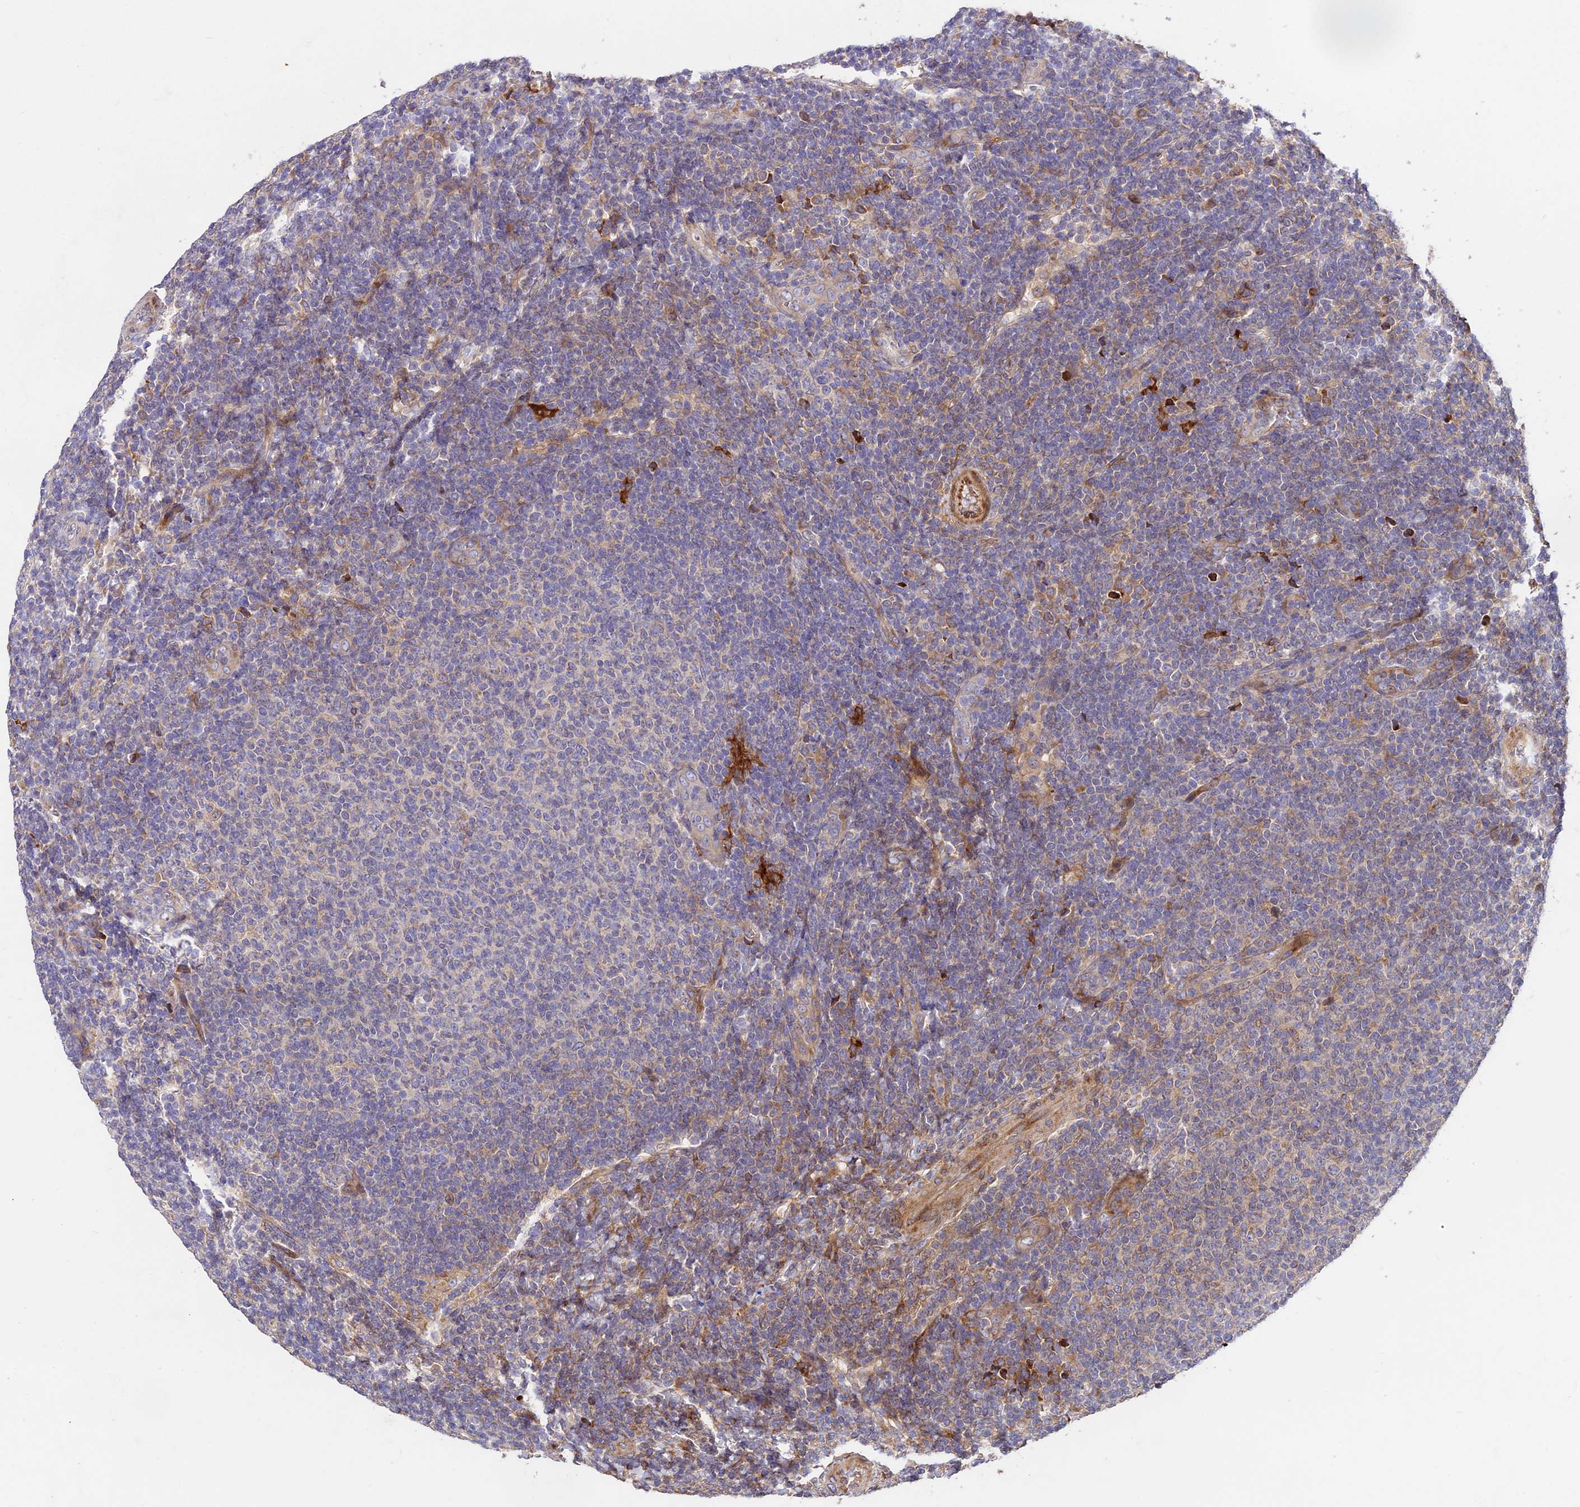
{"staining": {"intensity": "weak", "quantity": "<25%", "location": "cytoplasmic/membranous"}, "tissue": "lymphoma", "cell_type": "Tumor cells", "image_type": "cancer", "snomed": [{"axis": "morphology", "description": "Malignant lymphoma, non-Hodgkin's type, Low grade"}, {"axis": "topography", "description": "Lymph node"}], "caption": "IHC histopathology image of neoplastic tissue: lymphoma stained with DAB (3,3'-diaminobenzidine) exhibits no significant protein positivity in tumor cells.", "gene": "ROCK1", "patient": {"sex": "male", "age": 66}}